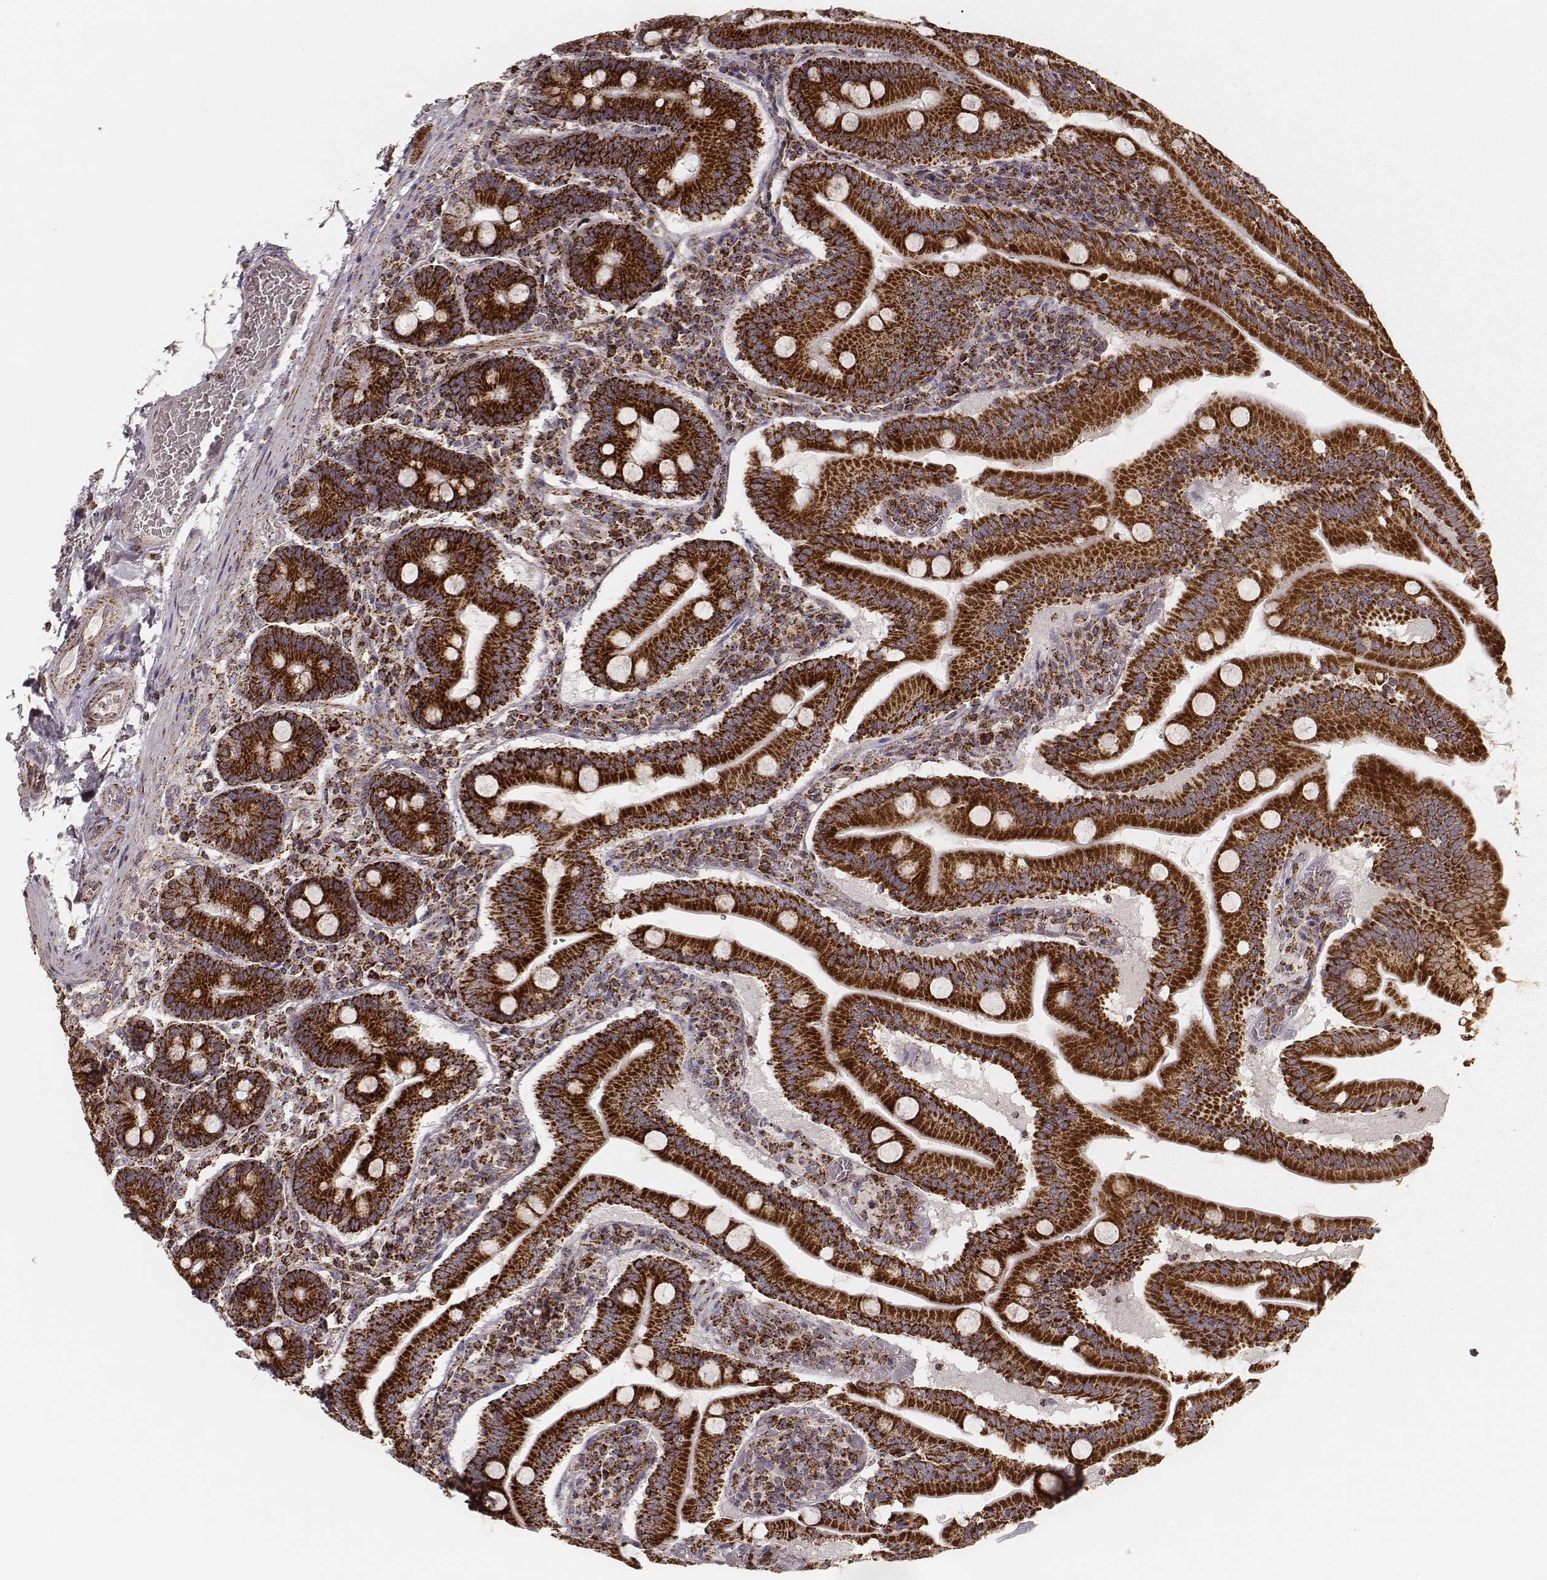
{"staining": {"intensity": "strong", "quantity": ">75%", "location": "cytoplasmic/membranous"}, "tissue": "small intestine", "cell_type": "Glandular cells", "image_type": "normal", "snomed": [{"axis": "morphology", "description": "Normal tissue, NOS"}, {"axis": "topography", "description": "Small intestine"}], "caption": "A micrograph showing strong cytoplasmic/membranous expression in approximately >75% of glandular cells in benign small intestine, as visualized by brown immunohistochemical staining.", "gene": "CS", "patient": {"sex": "male", "age": 37}}